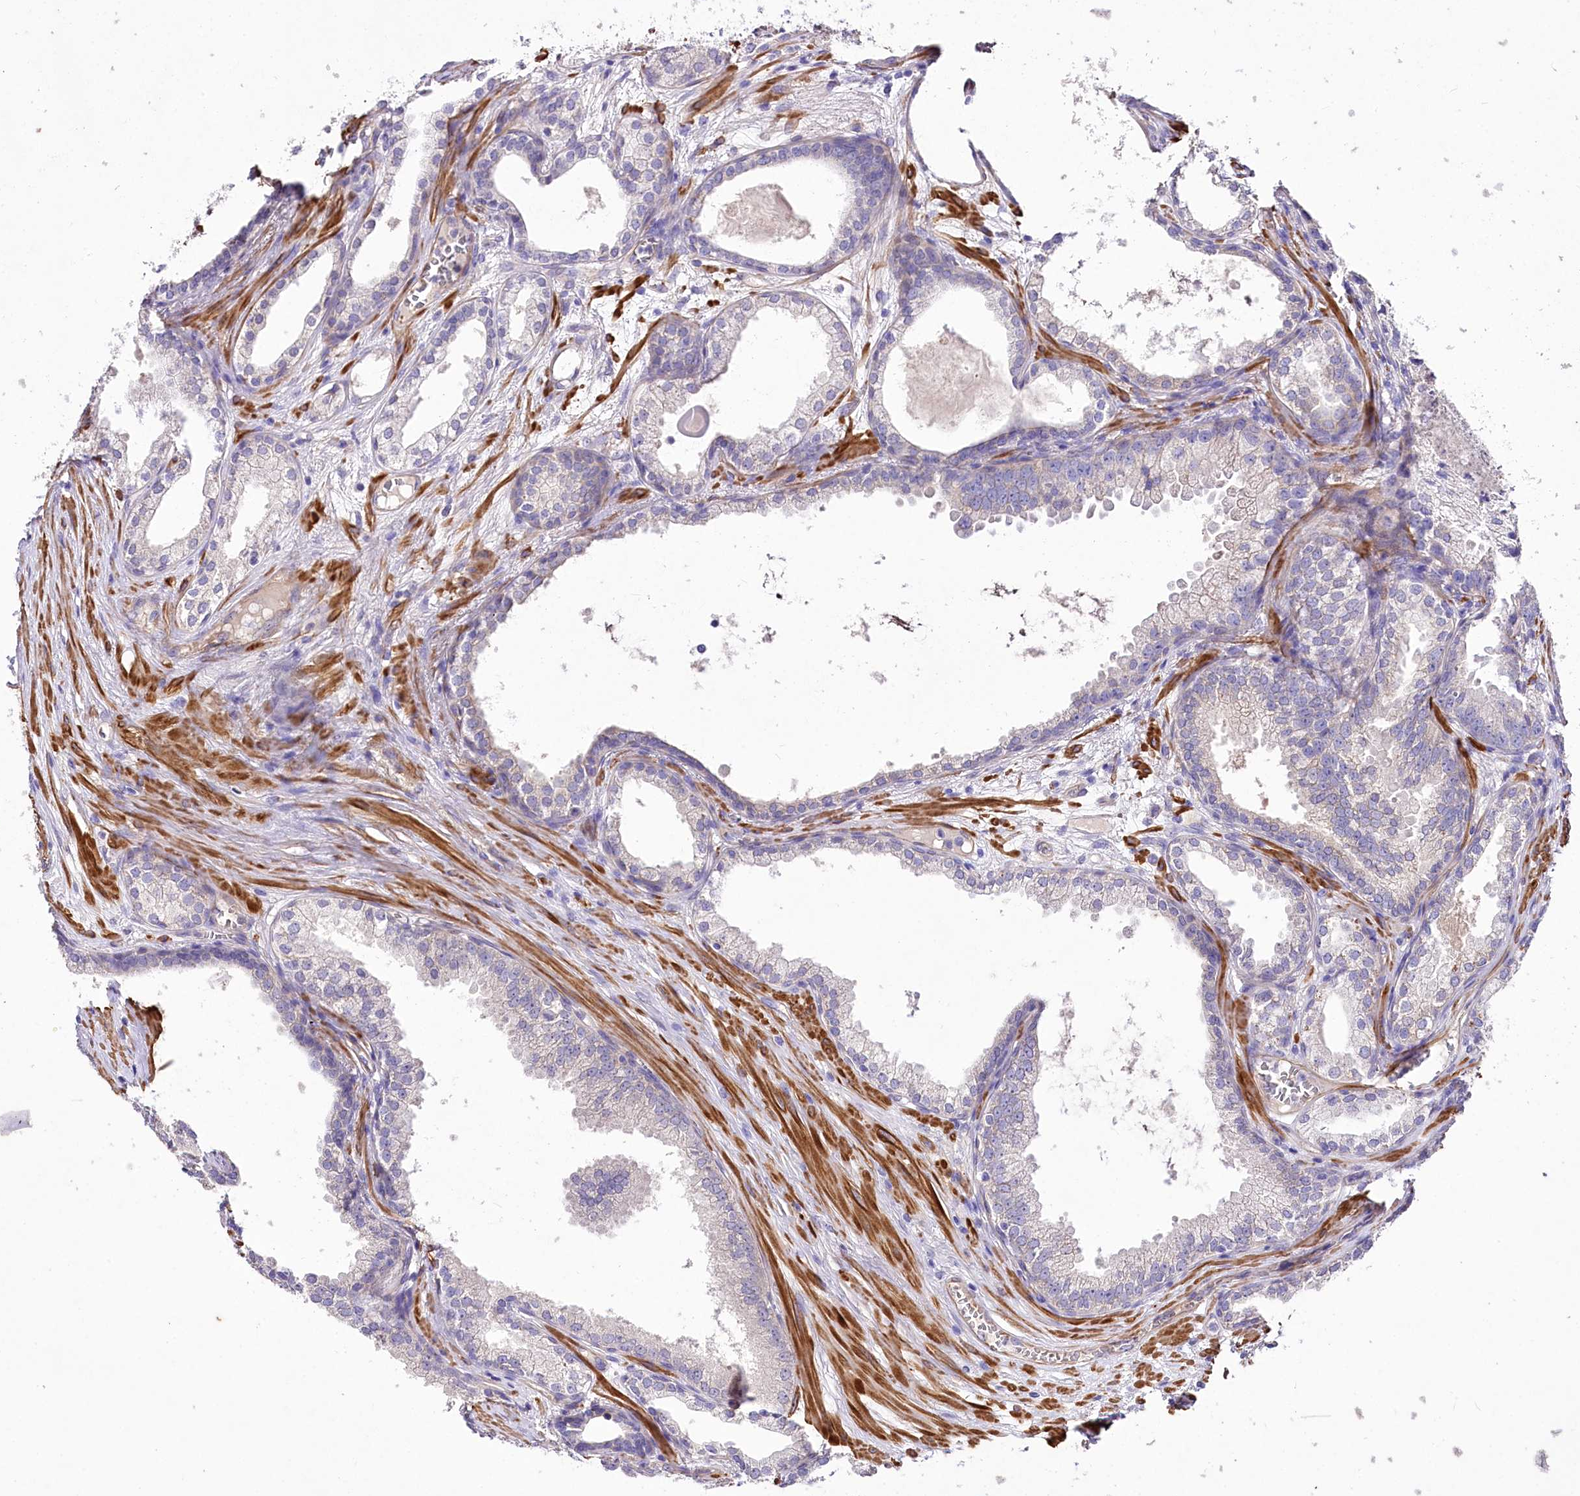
{"staining": {"intensity": "negative", "quantity": "none", "location": "none"}, "tissue": "prostate cancer", "cell_type": "Tumor cells", "image_type": "cancer", "snomed": [{"axis": "morphology", "description": "Adenocarcinoma, High grade"}, {"axis": "topography", "description": "Prostate"}], "caption": "Micrograph shows no protein positivity in tumor cells of prostate cancer tissue.", "gene": "RDH16", "patient": {"sex": "male", "age": 69}}